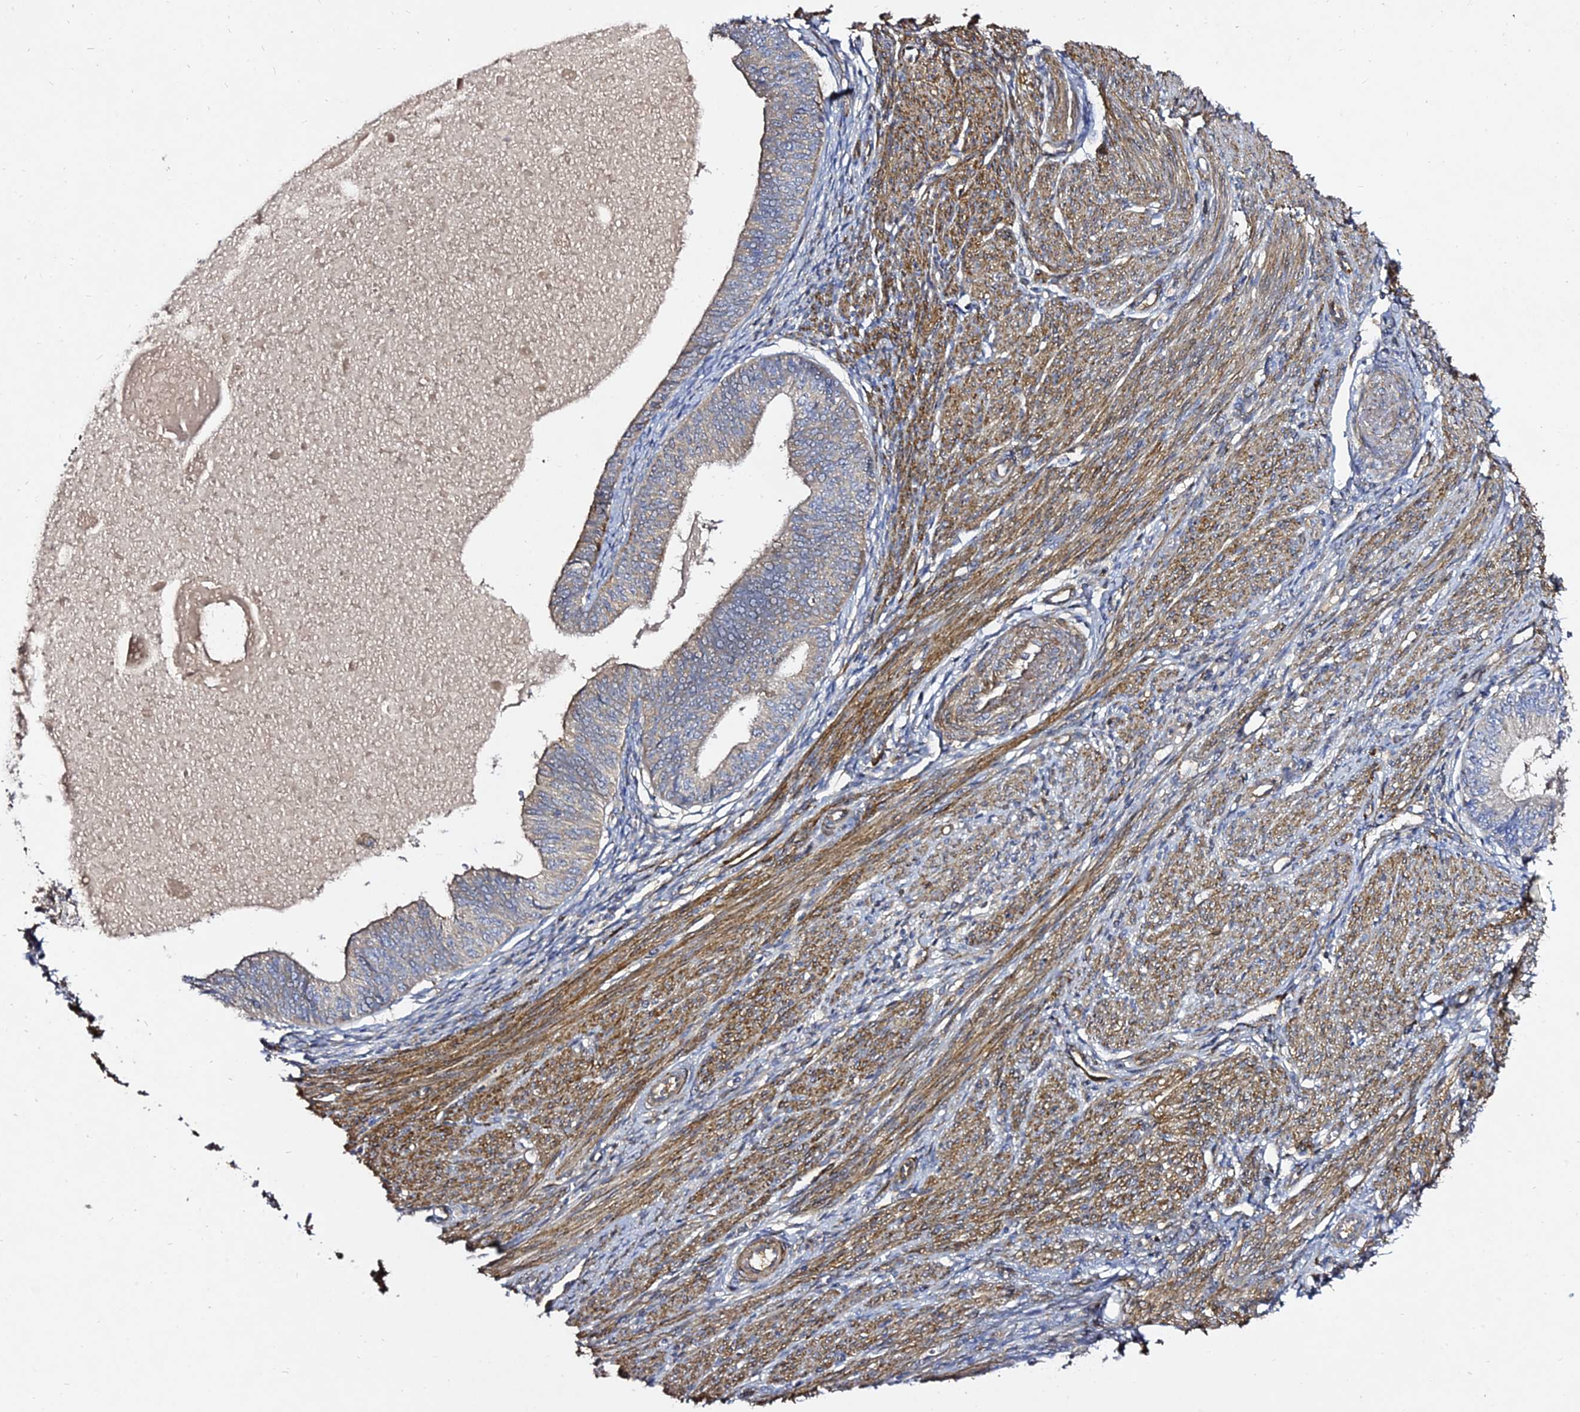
{"staining": {"intensity": "moderate", "quantity": "<25%", "location": "cytoplasmic/membranous"}, "tissue": "endometrial cancer", "cell_type": "Tumor cells", "image_type": "cancer", "snomed": [{"axis": "morphology", "description": "Adenocarcinoma, NOS"}, {"axis": "topography", "description": "Endometrium"}], "caption": "Moderate cytoplasmic/membranous expression for a protein is seen in approximately <25% of tumor cells of endometrial cancer (adenocarcinoma) using immunohistochemistry (IHC).", "gene": "GRTP1", "patient": {"sex": "female", "age": 68}}